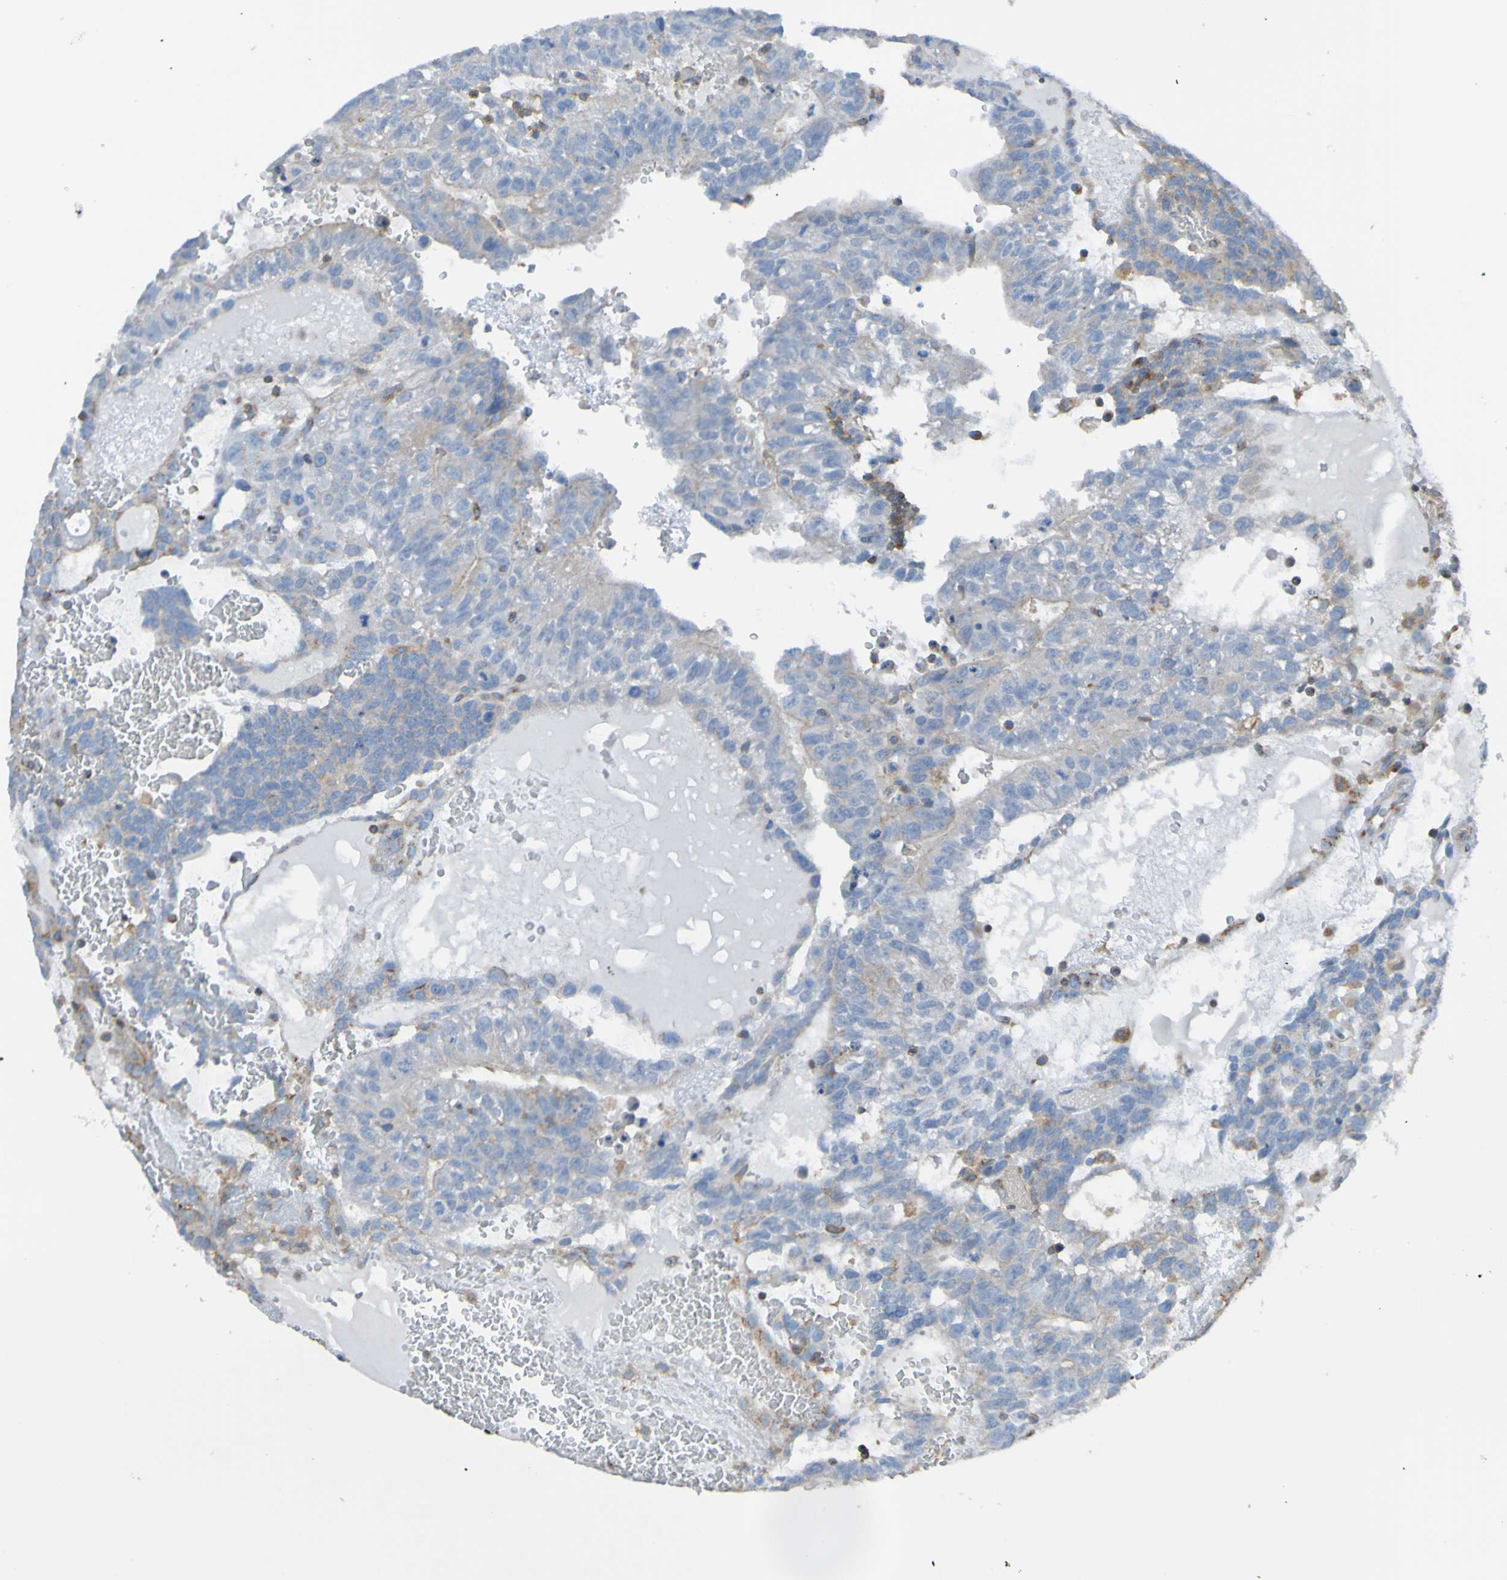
{"staining": {"intensity": "moderate", "quantity": "25%-75%", "location": "cytoplasmic/membranous"}, "tissue": "testis cancer", "cell_type": "Tumor cells", "image_type": "cancer", "snomed": [{"axis": "morphology", "description": "Seminoma, NOS"}, {"axis": "morphology", "description": "Carcinoma, Embryonal, NOS"}, {"axis": "topography", "description": "Testis"}], "caption": "Protein expression by IHC displays moderate cytoplasmic/membranous positivity in approximately 25%-75% of tumor cells in testis cancer.", "gene": "MINAR1", "patient": {"sex": "male", "age": 52}}